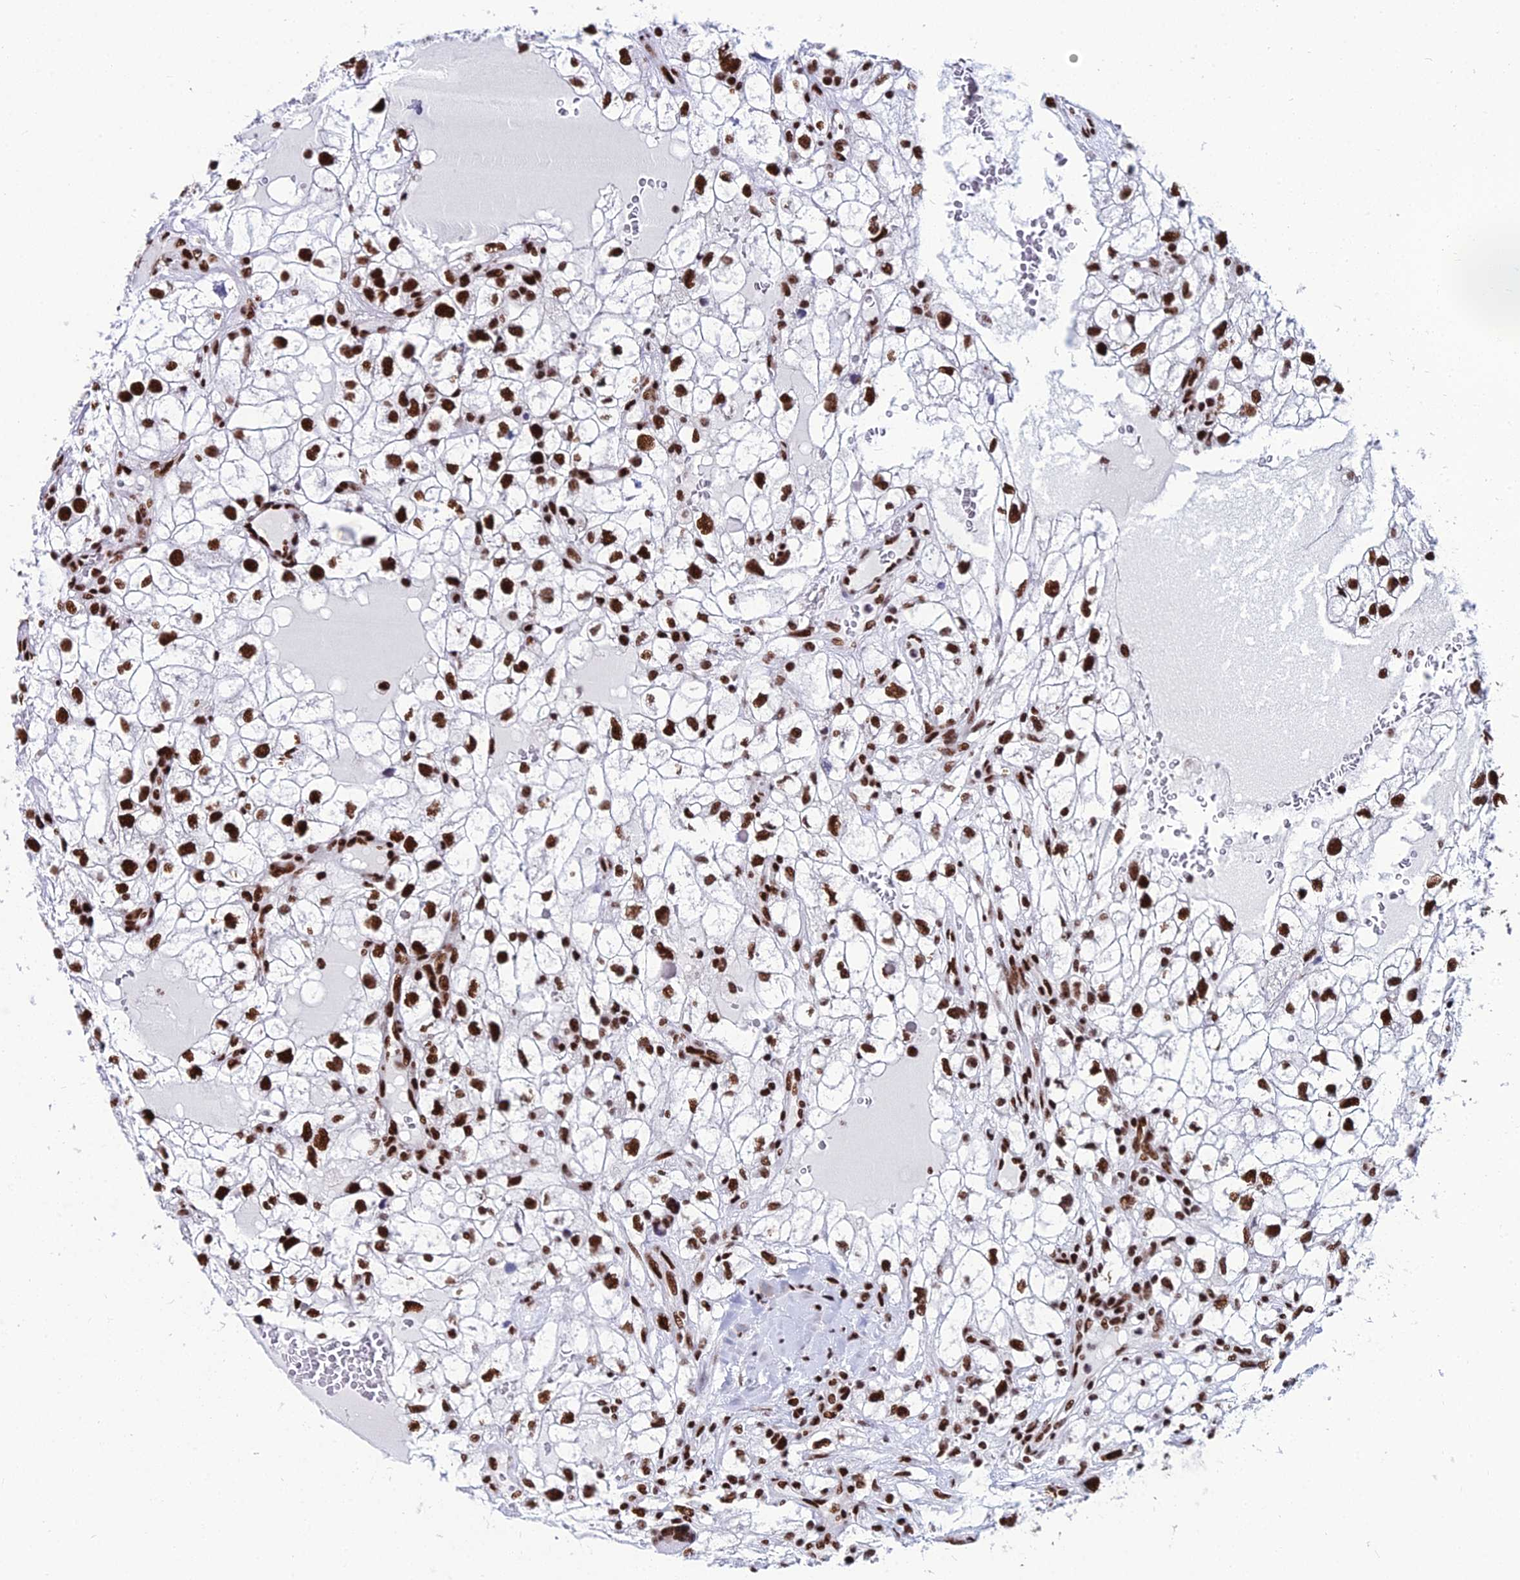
{"staining": {"intensity": "strong", "quantity": ">75%", "location": "nuclear"}, "tissue": "renal cancer", "cell_type": "Tumor cells", "image_type": "cancer", "snomed": [{"axis": "morphology", "description": "Adenocarcinoma, NOS"}, {"axis": "topography", "description": "Kidney"}], "caption": "Protein analysis of renal cancer (adenocarcinoma) tissue shows strong nuclear positivity in approximately >75% of tumor cells.", "gene": "HNRNPH1", "patient": {"sex": "male", "age": 59}}